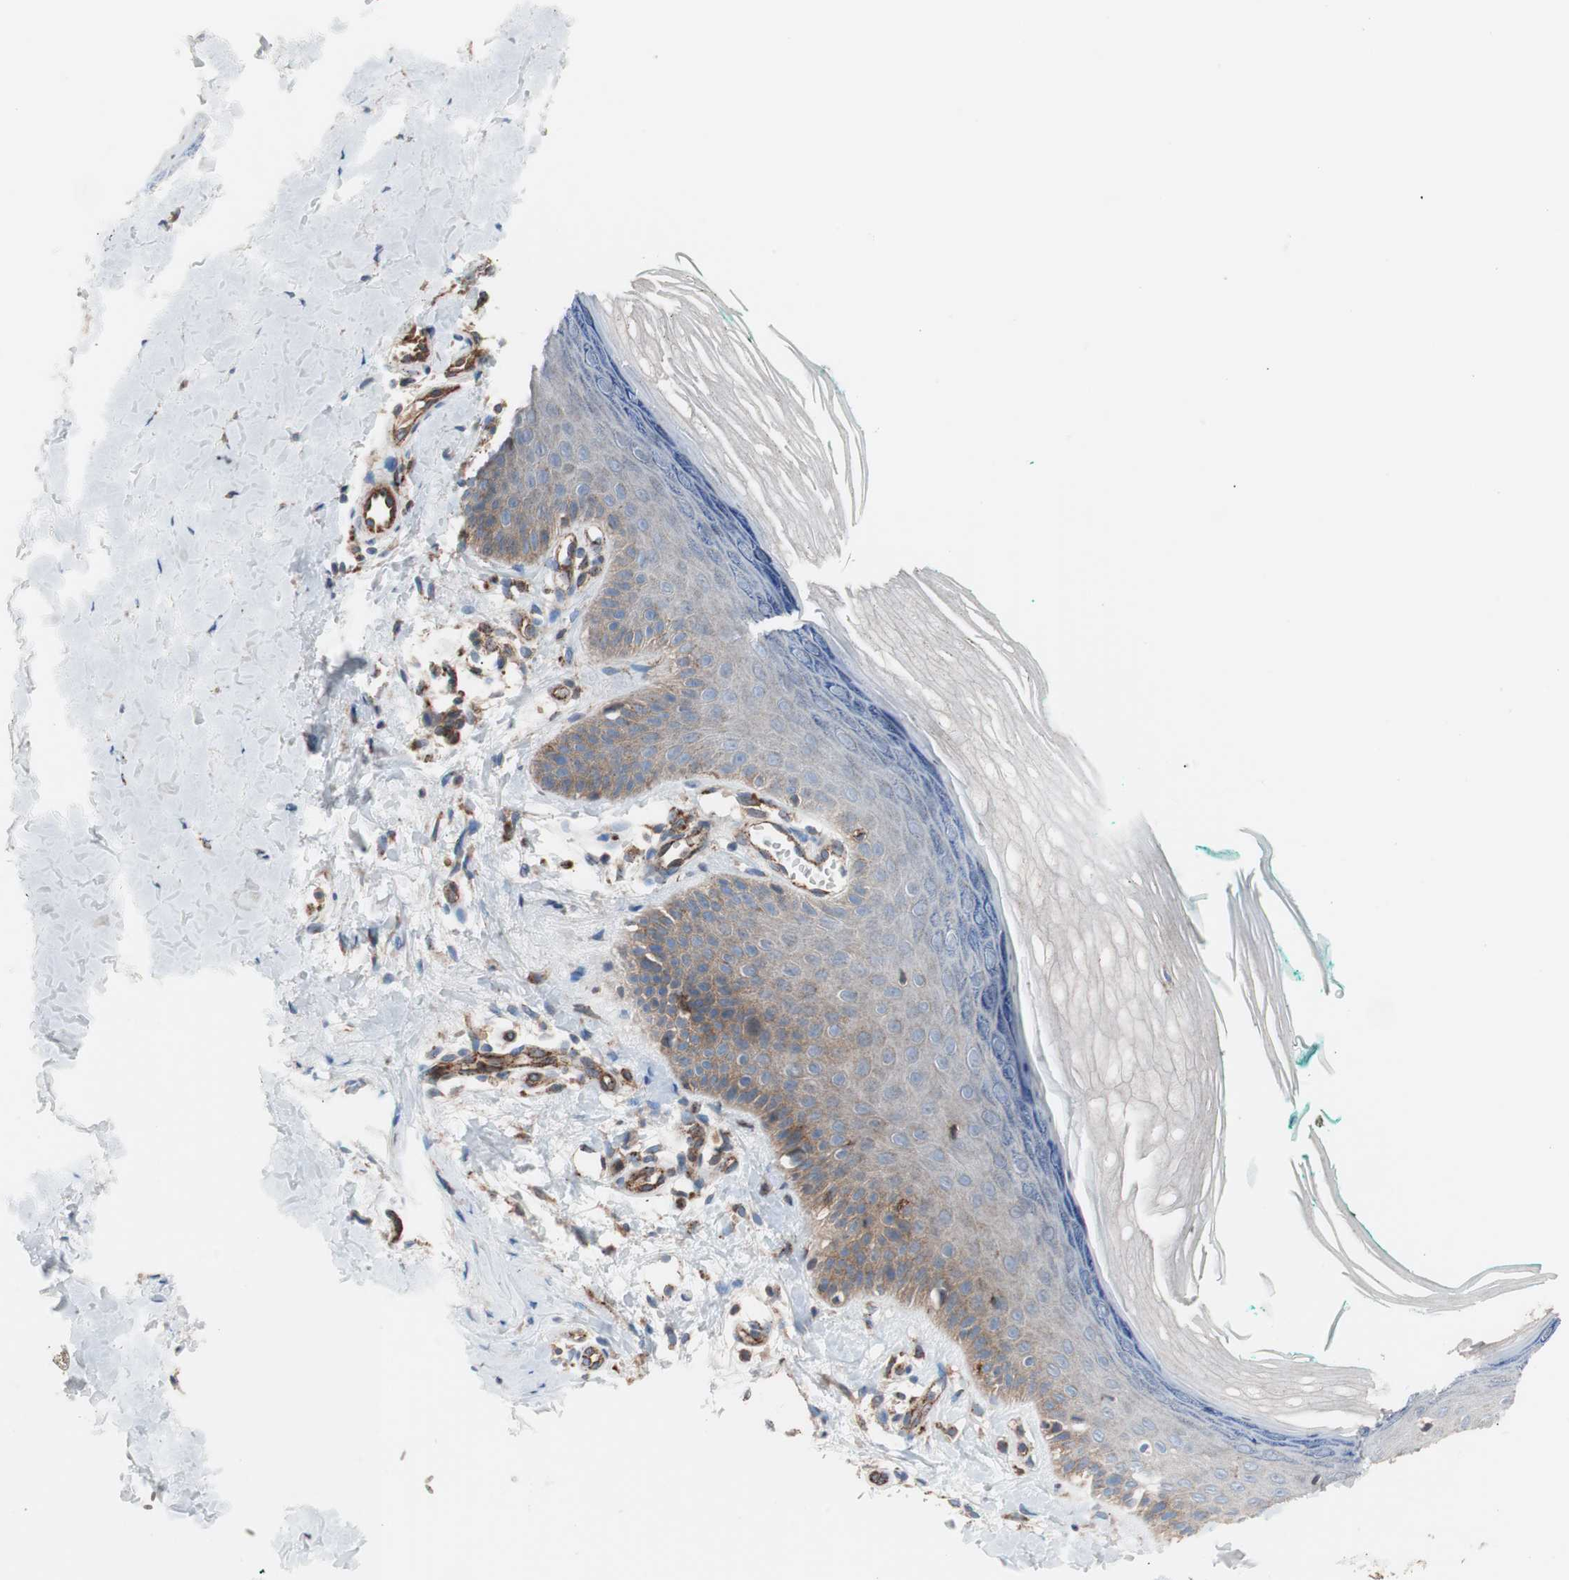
{"staining": {"intensity": "weak", "quantity": ">75%", "location": "cytoplasmic/membranous"}, "tissue": "skin", "cell_type": "Fibroblasts", "image_type": "normal", "snomed": [{"axis": "morphology", "description": "Normal tissue, NOS"}, {"axis": "topography", "description": "Skin"}], "caption": "Normal skin exhibits weak cytoplasmic/membranous staining in about >75% of fibroblasts (DAB IHC with brightfield microscopy, high magnification)..", "gene": "FLOT2", "patient": {"sex": "male", "age": 26}}